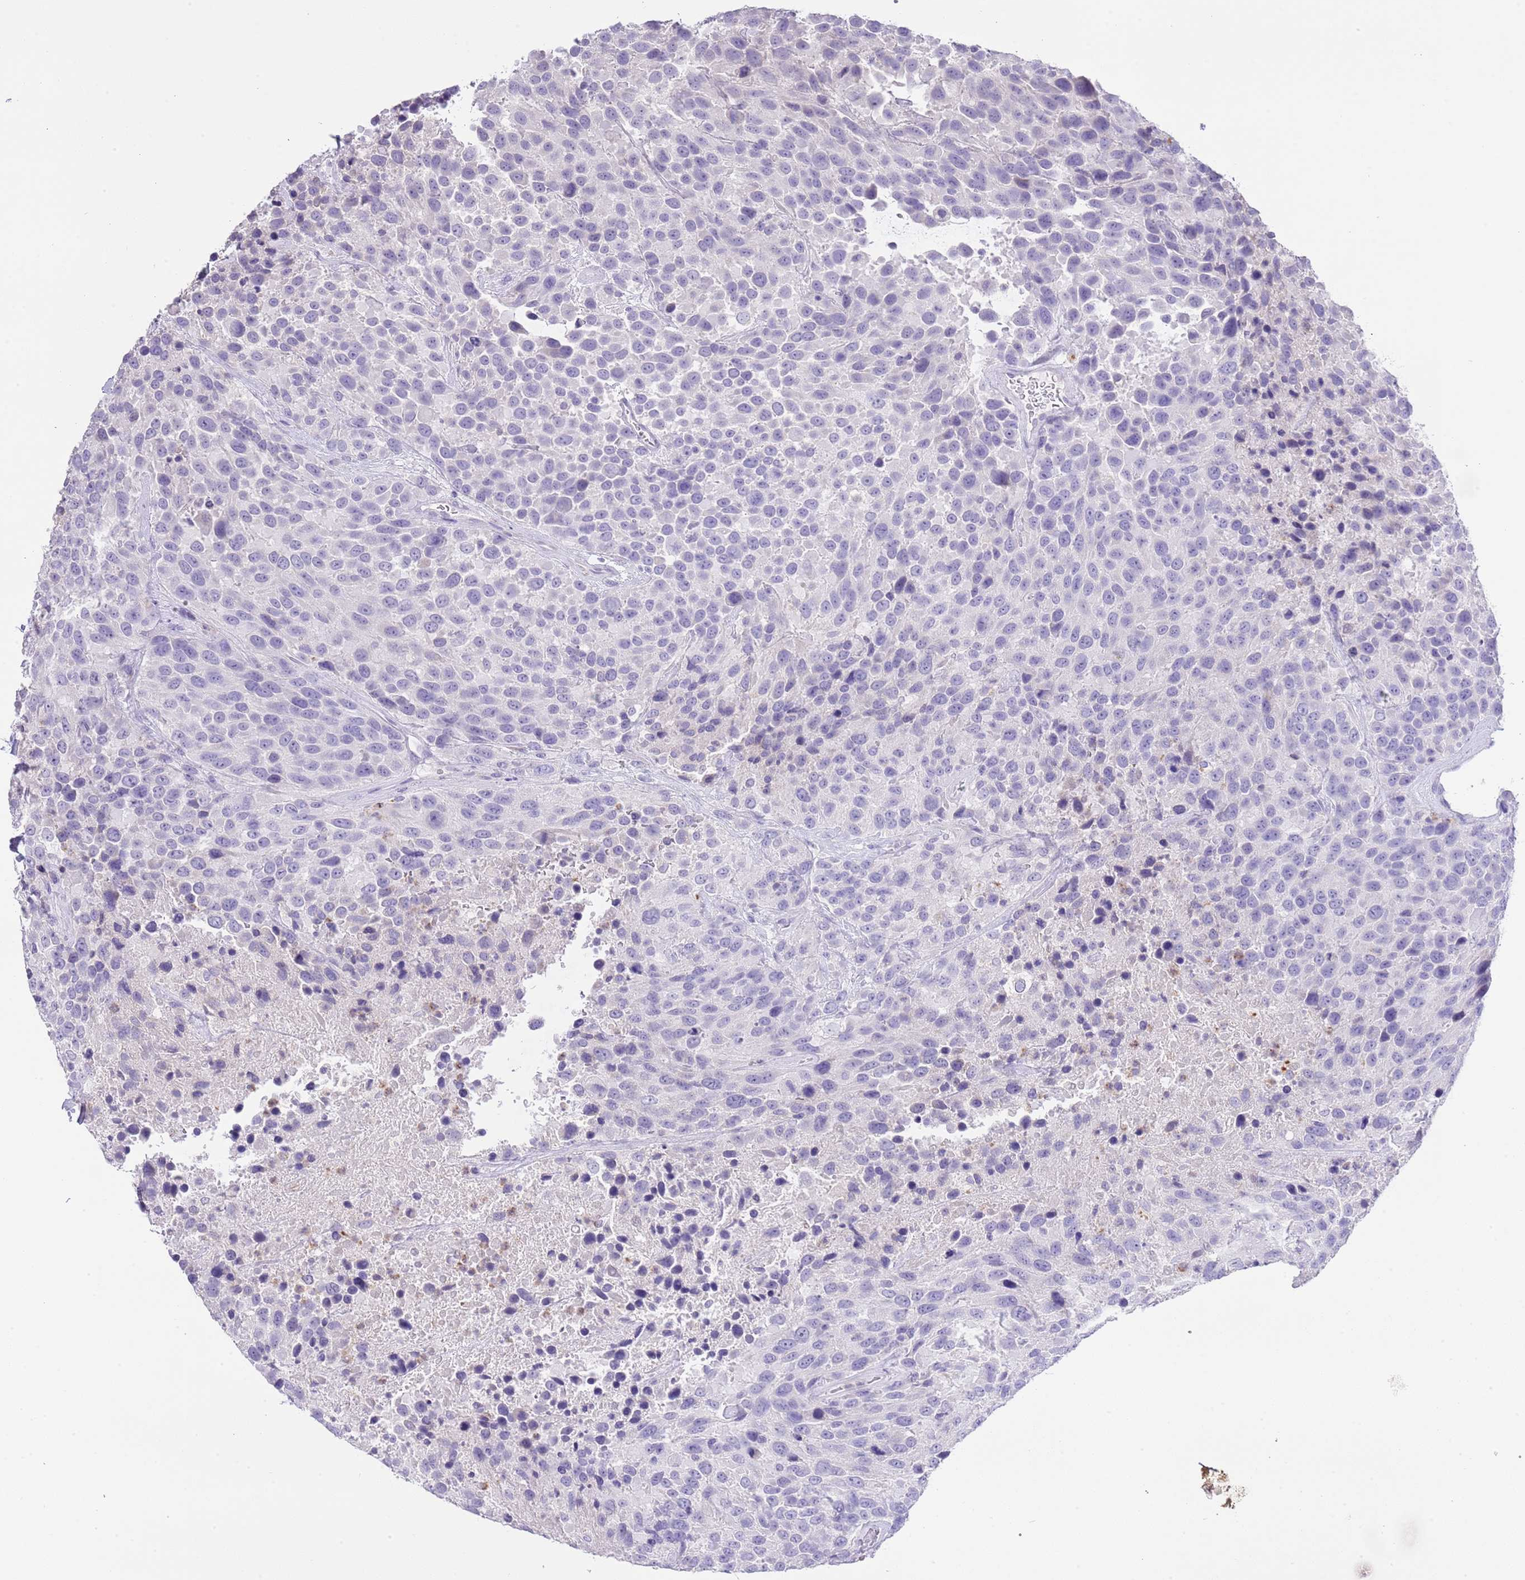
{"staining": {"intensity": "negative", "quantity": "none", "location": "none"}, "tissue": "urothelial cancer", "cell_type": "Tumor cells", "image_type": "cancer", "snomed": [{"axis": "morphology", "description": "Urothelial carcinoma, High grade"}, {"axis": "topography", "description": "Urinary bladder"}], "caption": "Urothelial cancer was stained to show a protein in brown. There is no significant positivity in tumor cells. (Brightfield microscopy of DAB (3,3'-diaminobenzidine) immunohistochemistry at high magnification).", "gene": "OR2Z1", "patient": {"sex": "female", "age": 70}}